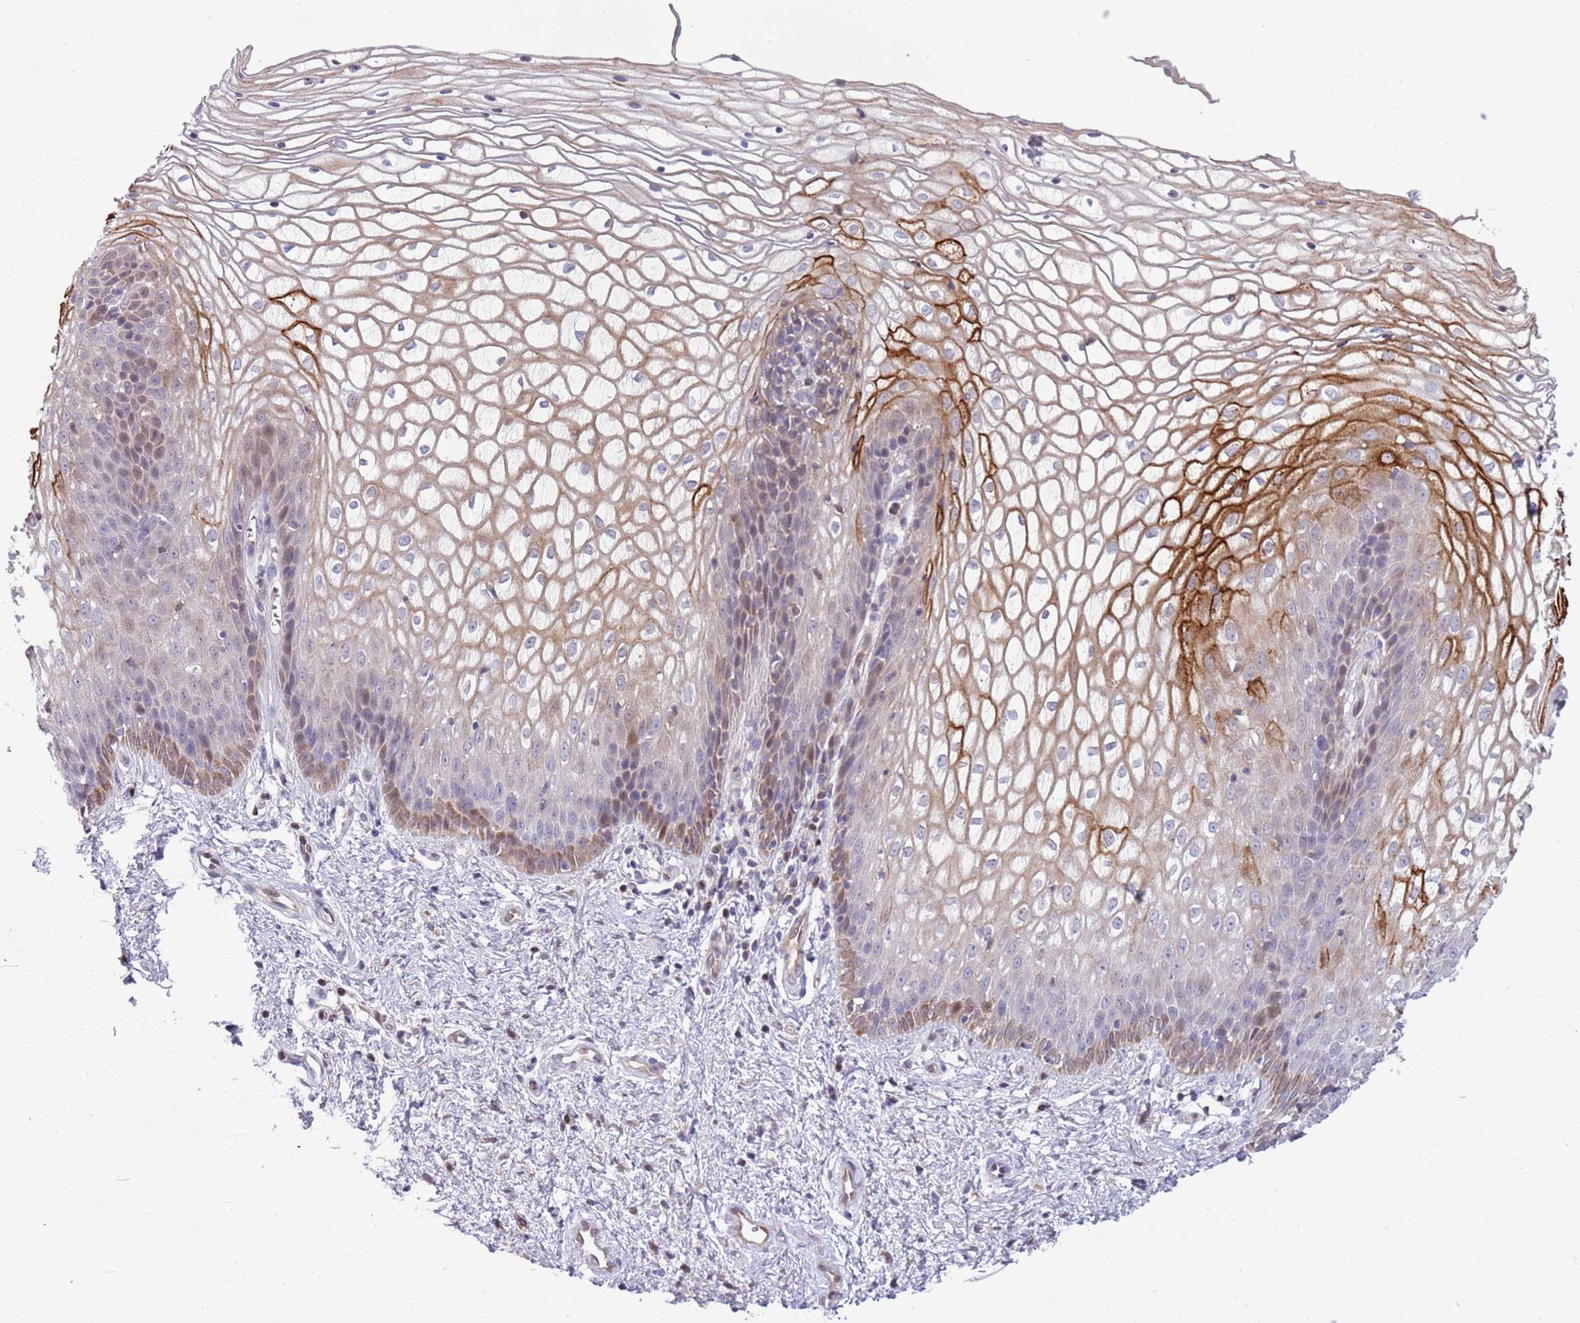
{"staining": {"intensity": "moderate", "quantity": "<25%", "location": "cytoplasmic/membranous,nuclear"}, "tissue": "vagina", "cell_type": "Squamous epithelial cells", "image_type": "normal", "snomed": [{"axis": "morphology", "description": "Normal tissue, NOS"}, {"axis": "topography", "description": "Vagina"}], "caption": "The photomicrograph shows a brown stain indicating the presence of a protein in the cytoplasmic/membranous,nuclear of squamous epithelial cells in vagina. The staining is performed using DAB (3,3'-diaminobenzidine) brown chromogen to label protein expression. The nuclei are counter-stained blue using hematoxylin.", "gene": "NBPF4", "patient": {"sex": "female", "age": 34}}